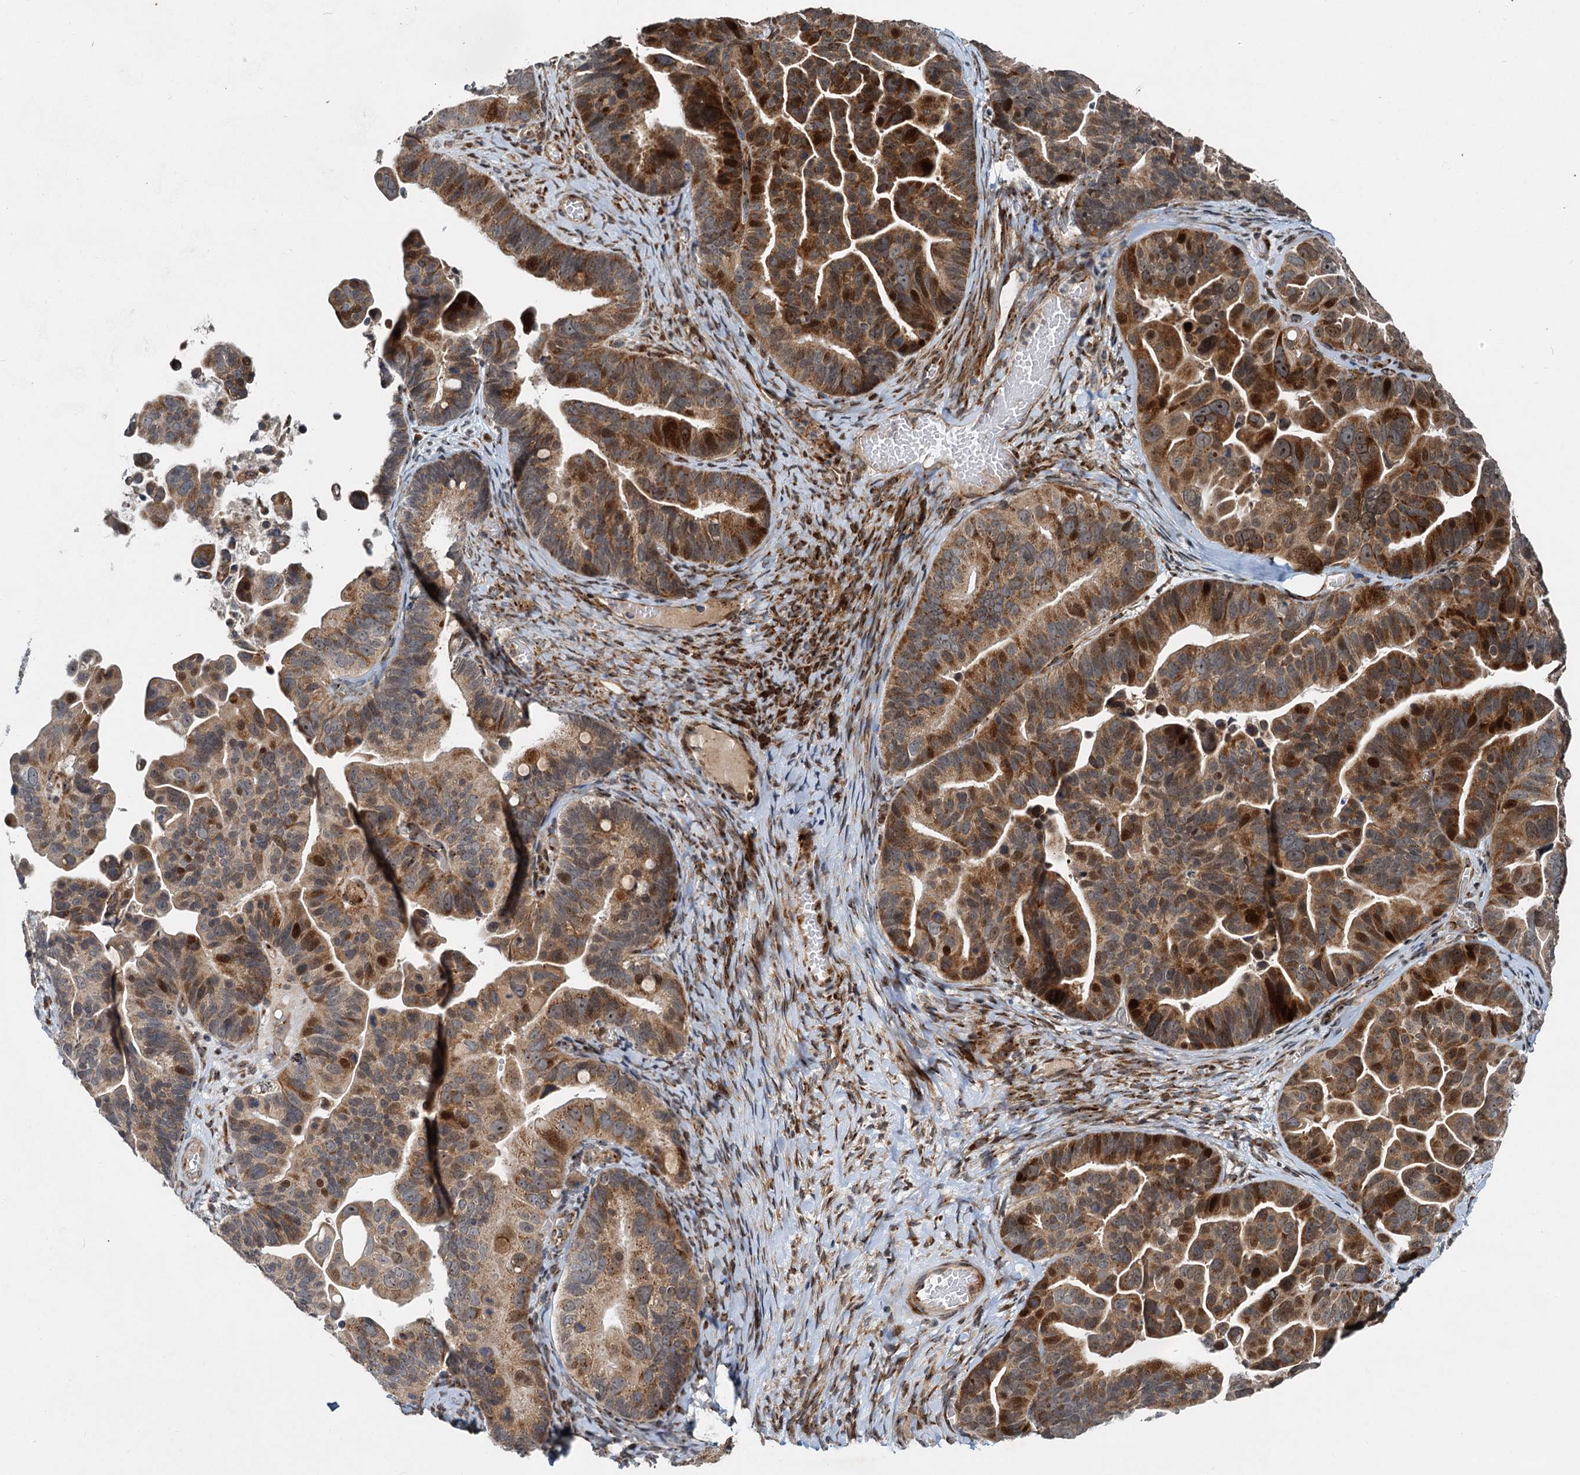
{"staining": {"intensity": "moderate", "quantity": ">75%", "location": "cytoplasmic/membranous"}, "tissue": "ovarian cancer", "cell_type": "Tumor cells", "image_type": "cancer", "snomed": [{"axis": "morphology", "description": "Cystadenocarcinoma, serous, NOS"}, {"axis": "topography", "description": "Ovary"}], "caption": "Ovarian cancer (serous cystadenocarcinoma) was stained to show a protein in brown. There is medium levels of moderate cytoplasmic/membranous expression in about >75% of tumor cells.", "gene": "CEP68", "patient": {"sex": "female", "age": 56}}